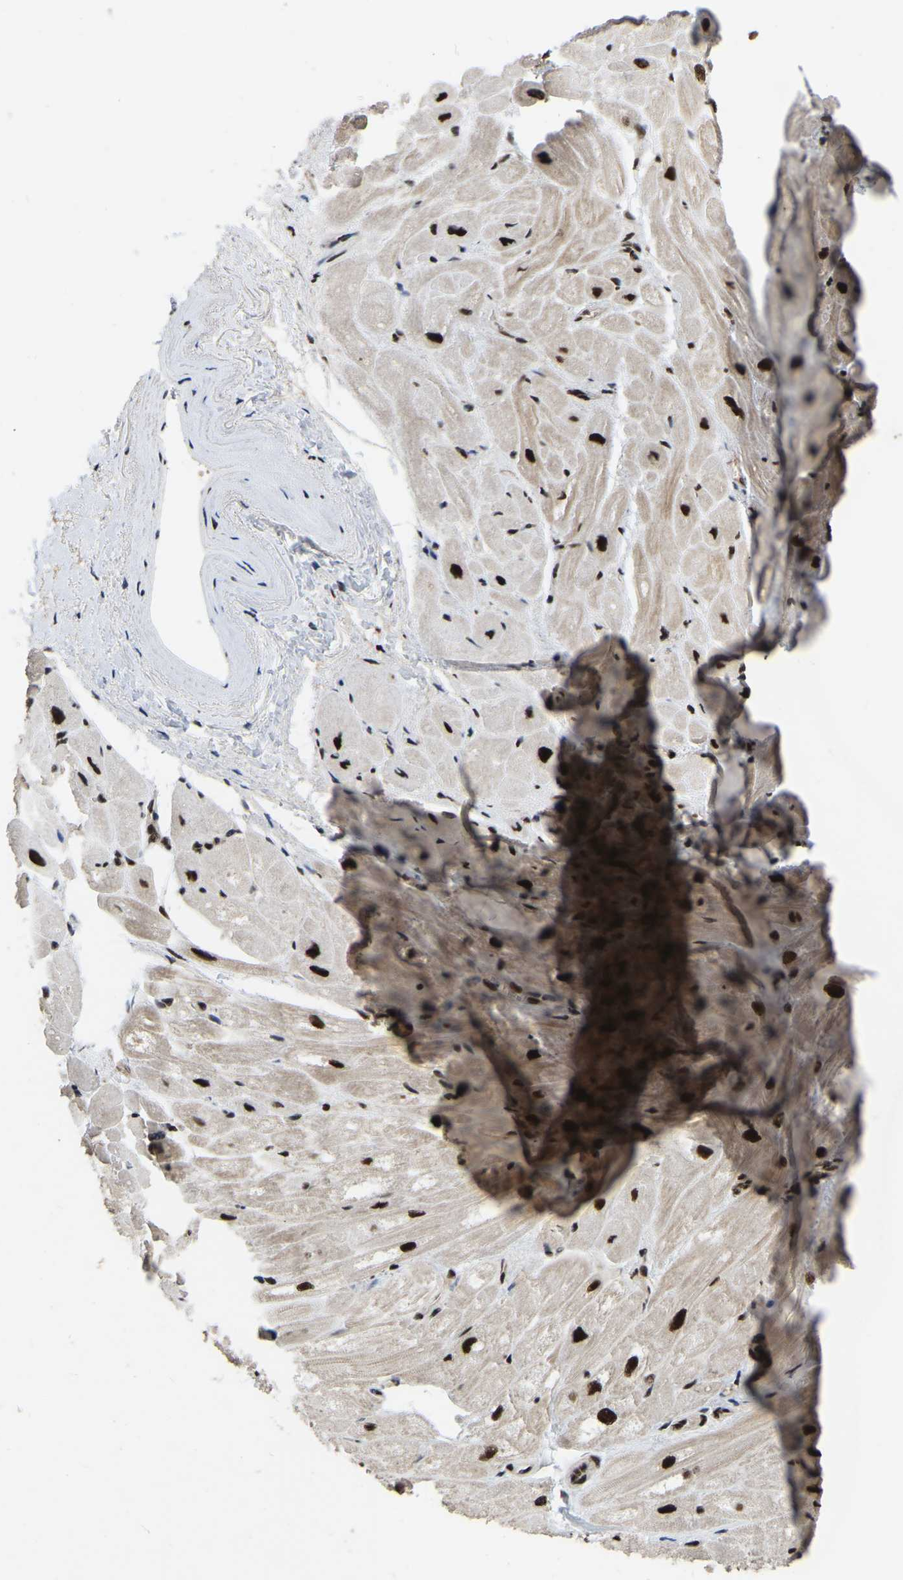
{"staining": {"intensity": "strong", "quantity": ">75%", "location": "nuclear"}, "tissue": "heart muscle", "cell_type": "Cardiomyocytes", "image_type": "normal", "snomed": [{"axis": "morphology", "description": "Normal tissue, NOS"}, {"axis": "topography", "description": "Heart"}], "caption": "Heart muscle stained with DAB (3,3'-diaminobenzidine) immunohistochemistry (IHC) displays high levels of strong nuclear expression in approximately >75% of cardiomyocytes.", "gene": "TBL1XR1", "patient": {"sex": "male", "age": 49}}